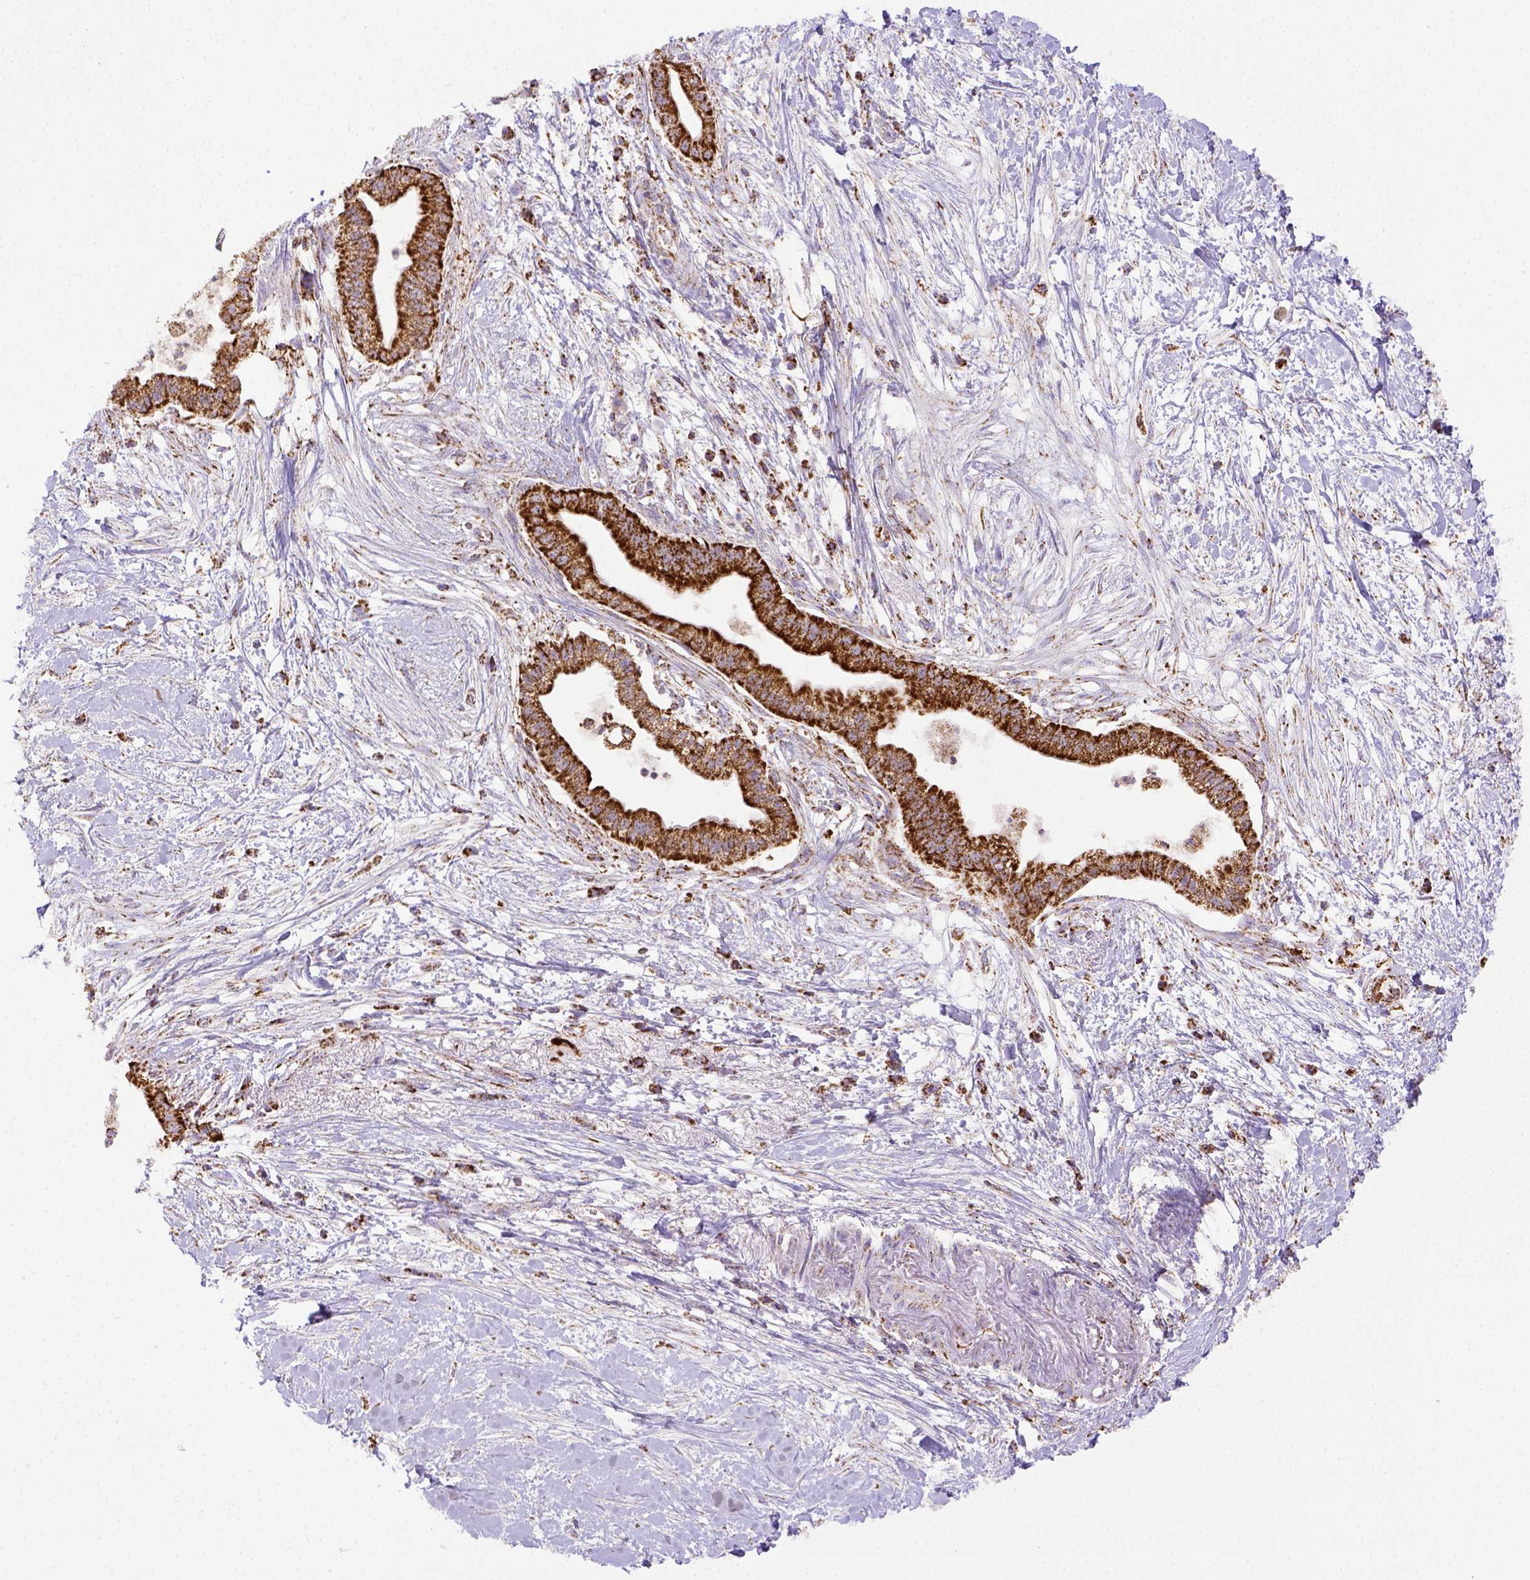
{"staining": {"intensity": "strong", "quantity": ">75%", "location": "cytoplasmic/membranous"}, "tissue": "pancreatic cancer", "cell_type": "Tumor cells", "image_type": "cancer", "snomed": [{"axis": "morphology", "description": "Normal tissue, NOS"}, {"axis": "morphology", "description": "Adenocarcinoma, NOS"}, {"axis": "topography", "description": "Lymph node"}, {"axis": "topography", "description": "Pancreas"}], "caption": "This is an image of immunohistochemistry staining of pancreatic adenocarcinoma, which shows strong staining in the cytoplasmic/membranous of tumor cells.", "gene": "MT-CO1", "patient": {"sex": "female", "age": 58}}